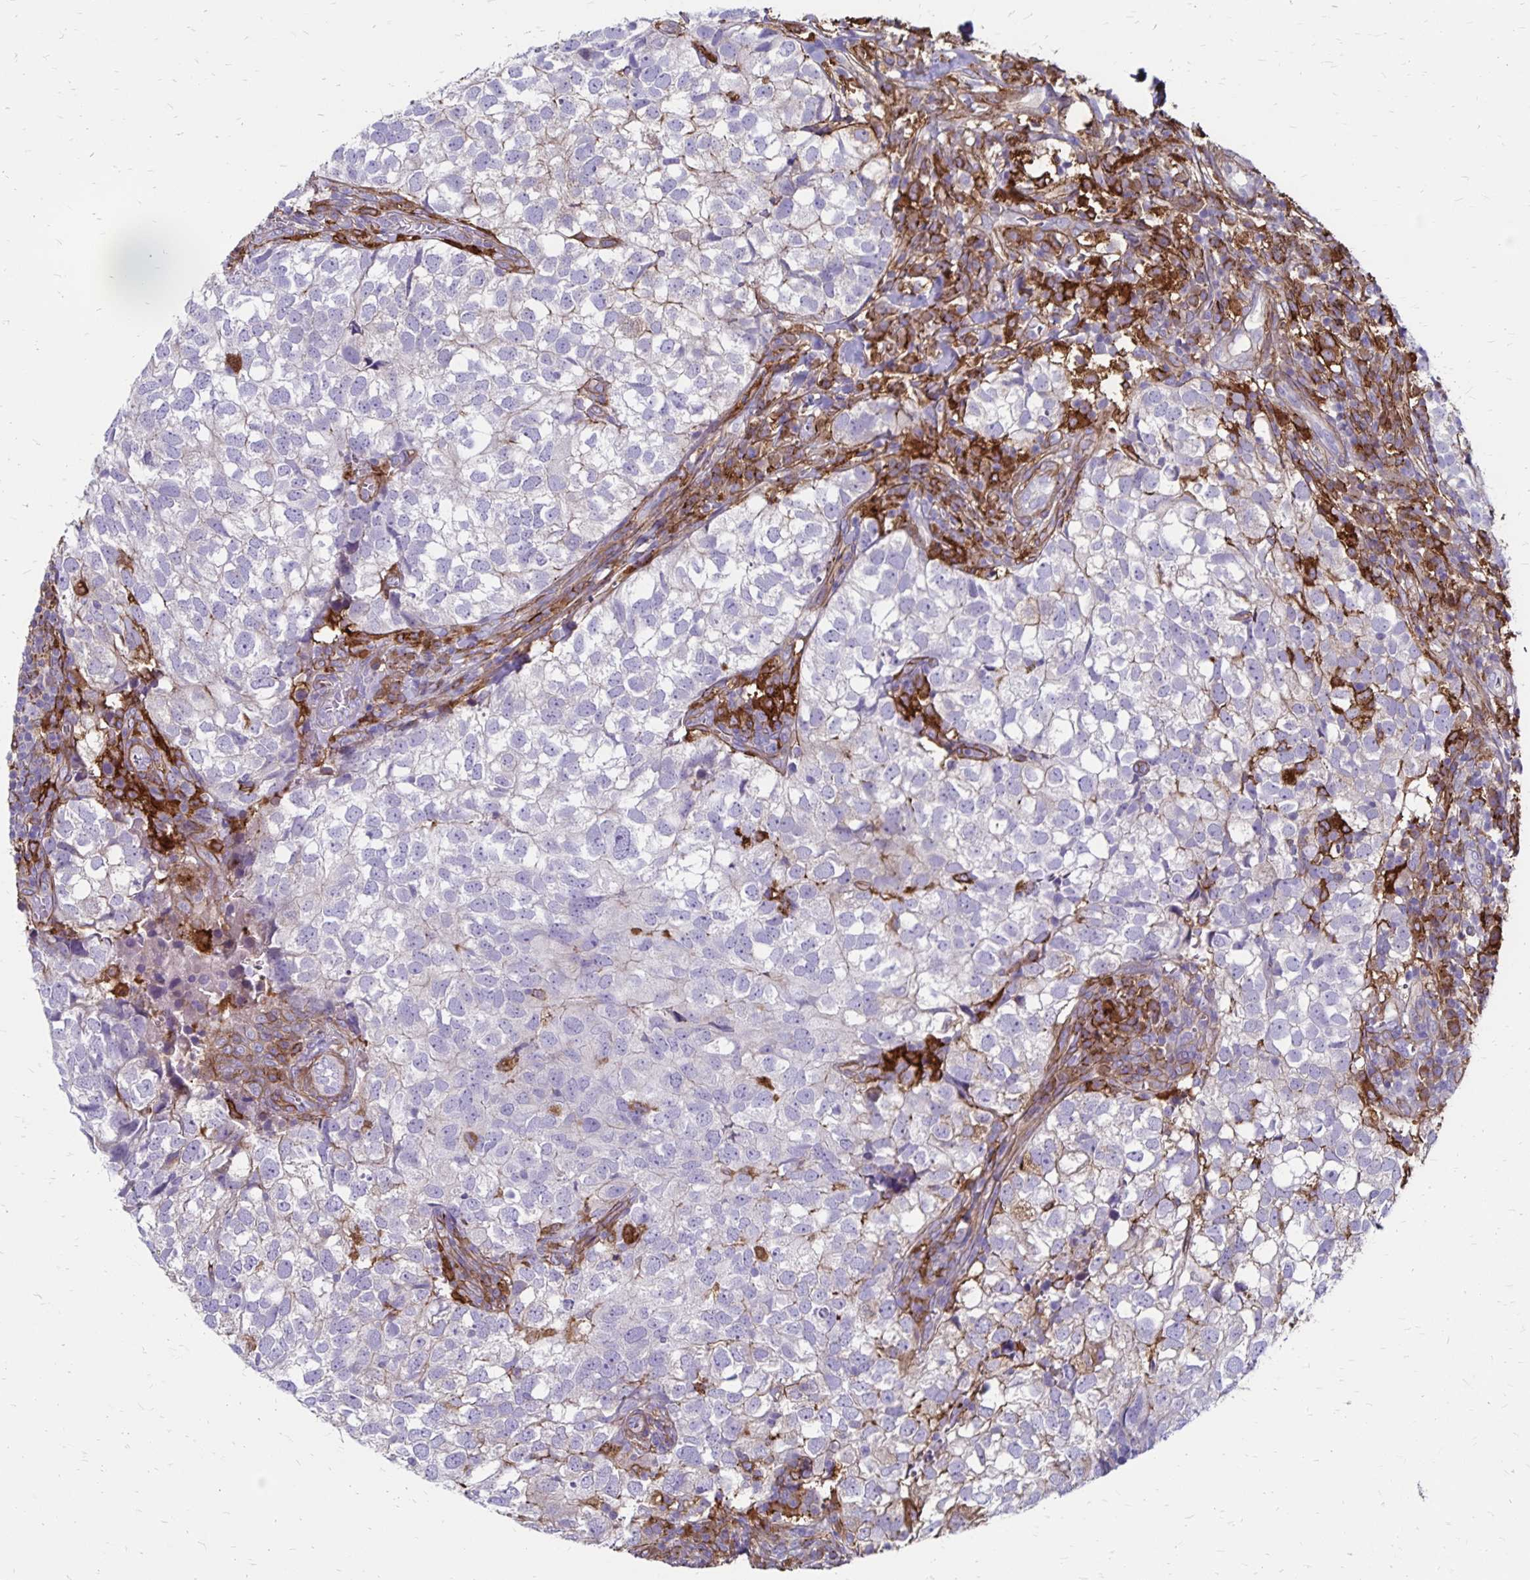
{"staining": {"intensity": "negative", "quantity": "none", "location": "none"}, "tissue": "breast cancer", "cell_type": "Tumor cells", "image_type": "cancer", "snomed": [{"axis": "morphology", "description": "Duct carcinoma"}, {"axis": "topography", "description": "Breast"}], "caption": "This is an IHC micrograph of human breast invasive ductal carcinoma. There is no positivity in tumor cells.", "gene": "TNS3", "patient": {"sex": "female", "age": 30}}